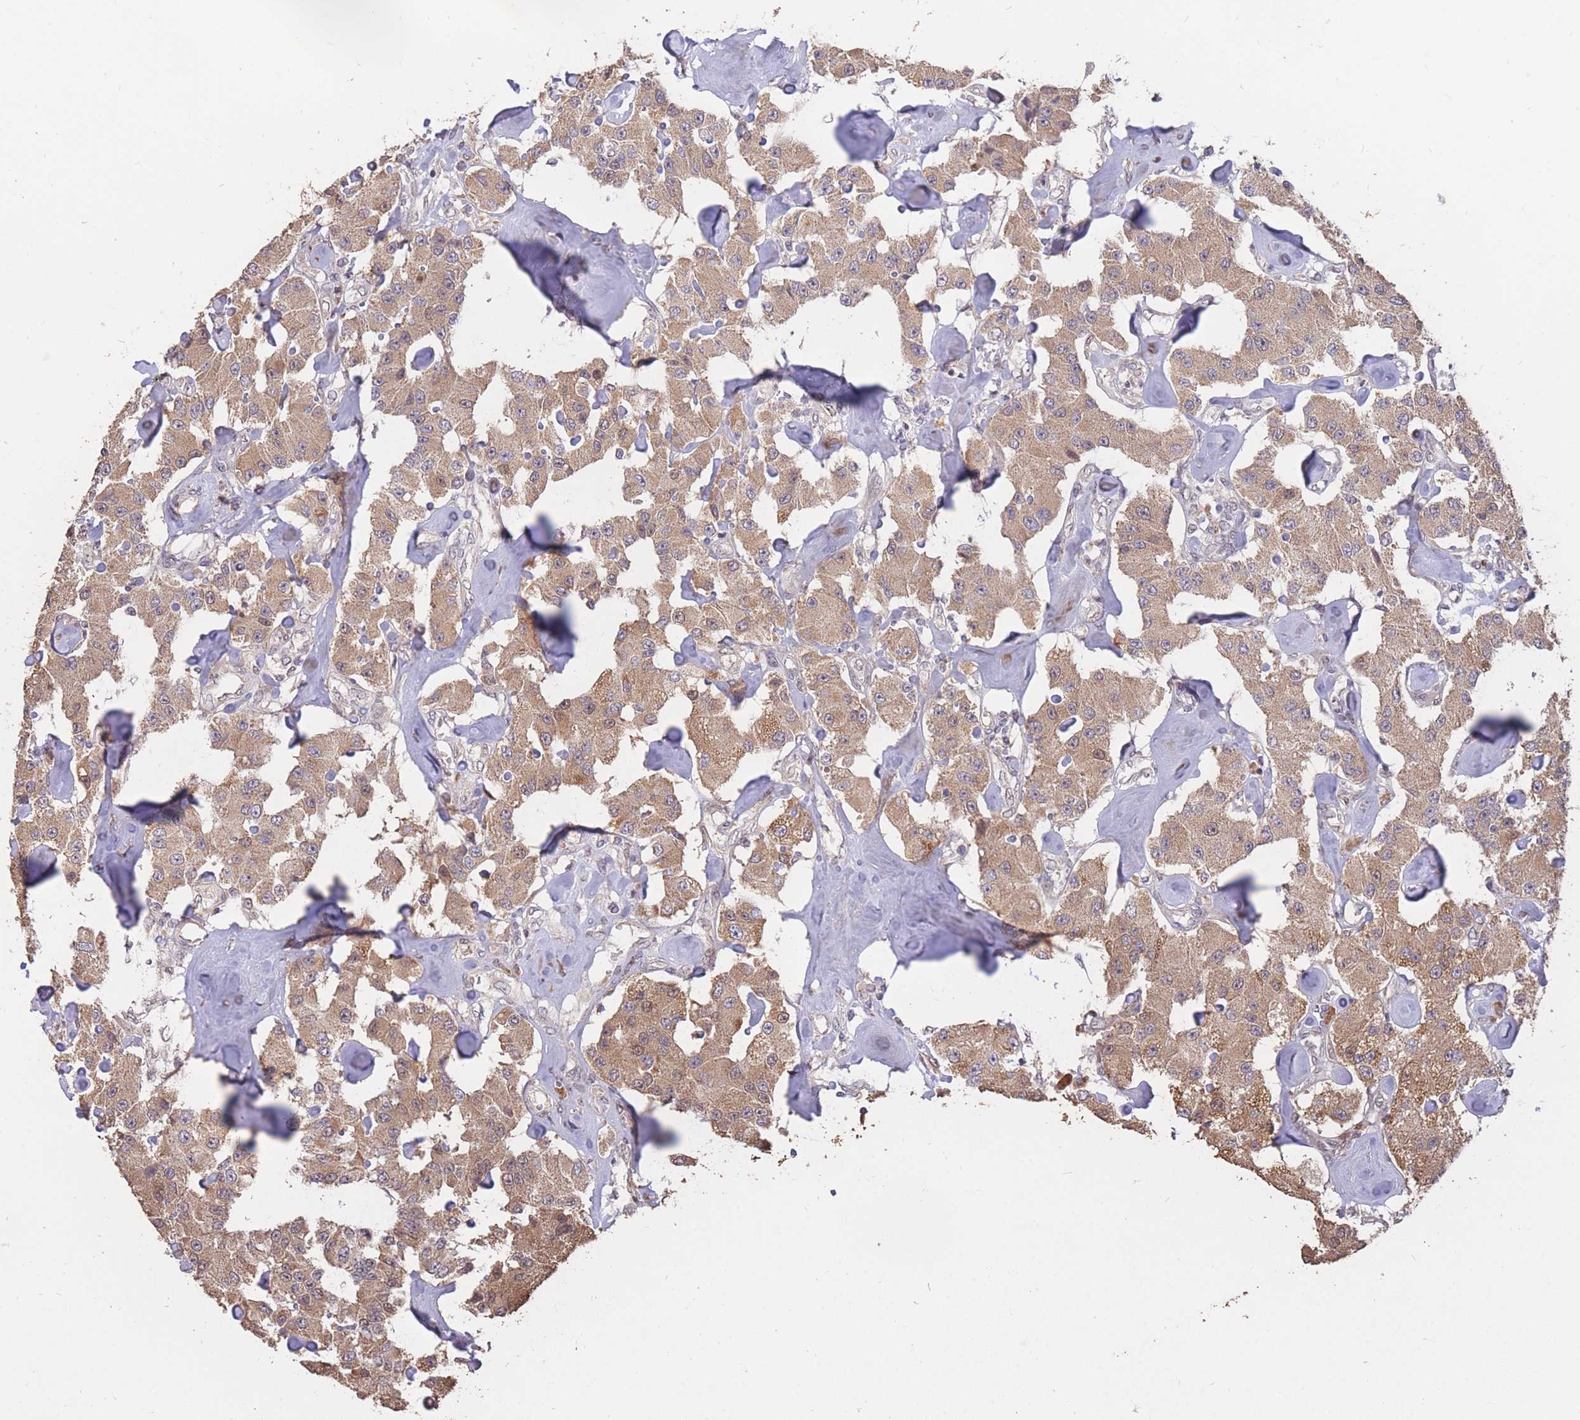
{"staining": {"intensity": "moderate", "quantity": ">75%", "location": "cytoplasmic/membranous"}, "tissue": "carcinoid", "cell_type": "Tumor cells", "image_type": "cancer", "snomed": [{"axis": "morphology", "description": "Carcinoid, malignant, NOS"}, {"axis": "topography", "description": "Pancreas"}], "caption": "Immunohistochemical staining of carcinoid demonstrates moderate cytoplasmic/membranous protein expression in about >75% of tumor cells.", "gene": "RGS14", "patient": {"sex": "male", "age": 41}}